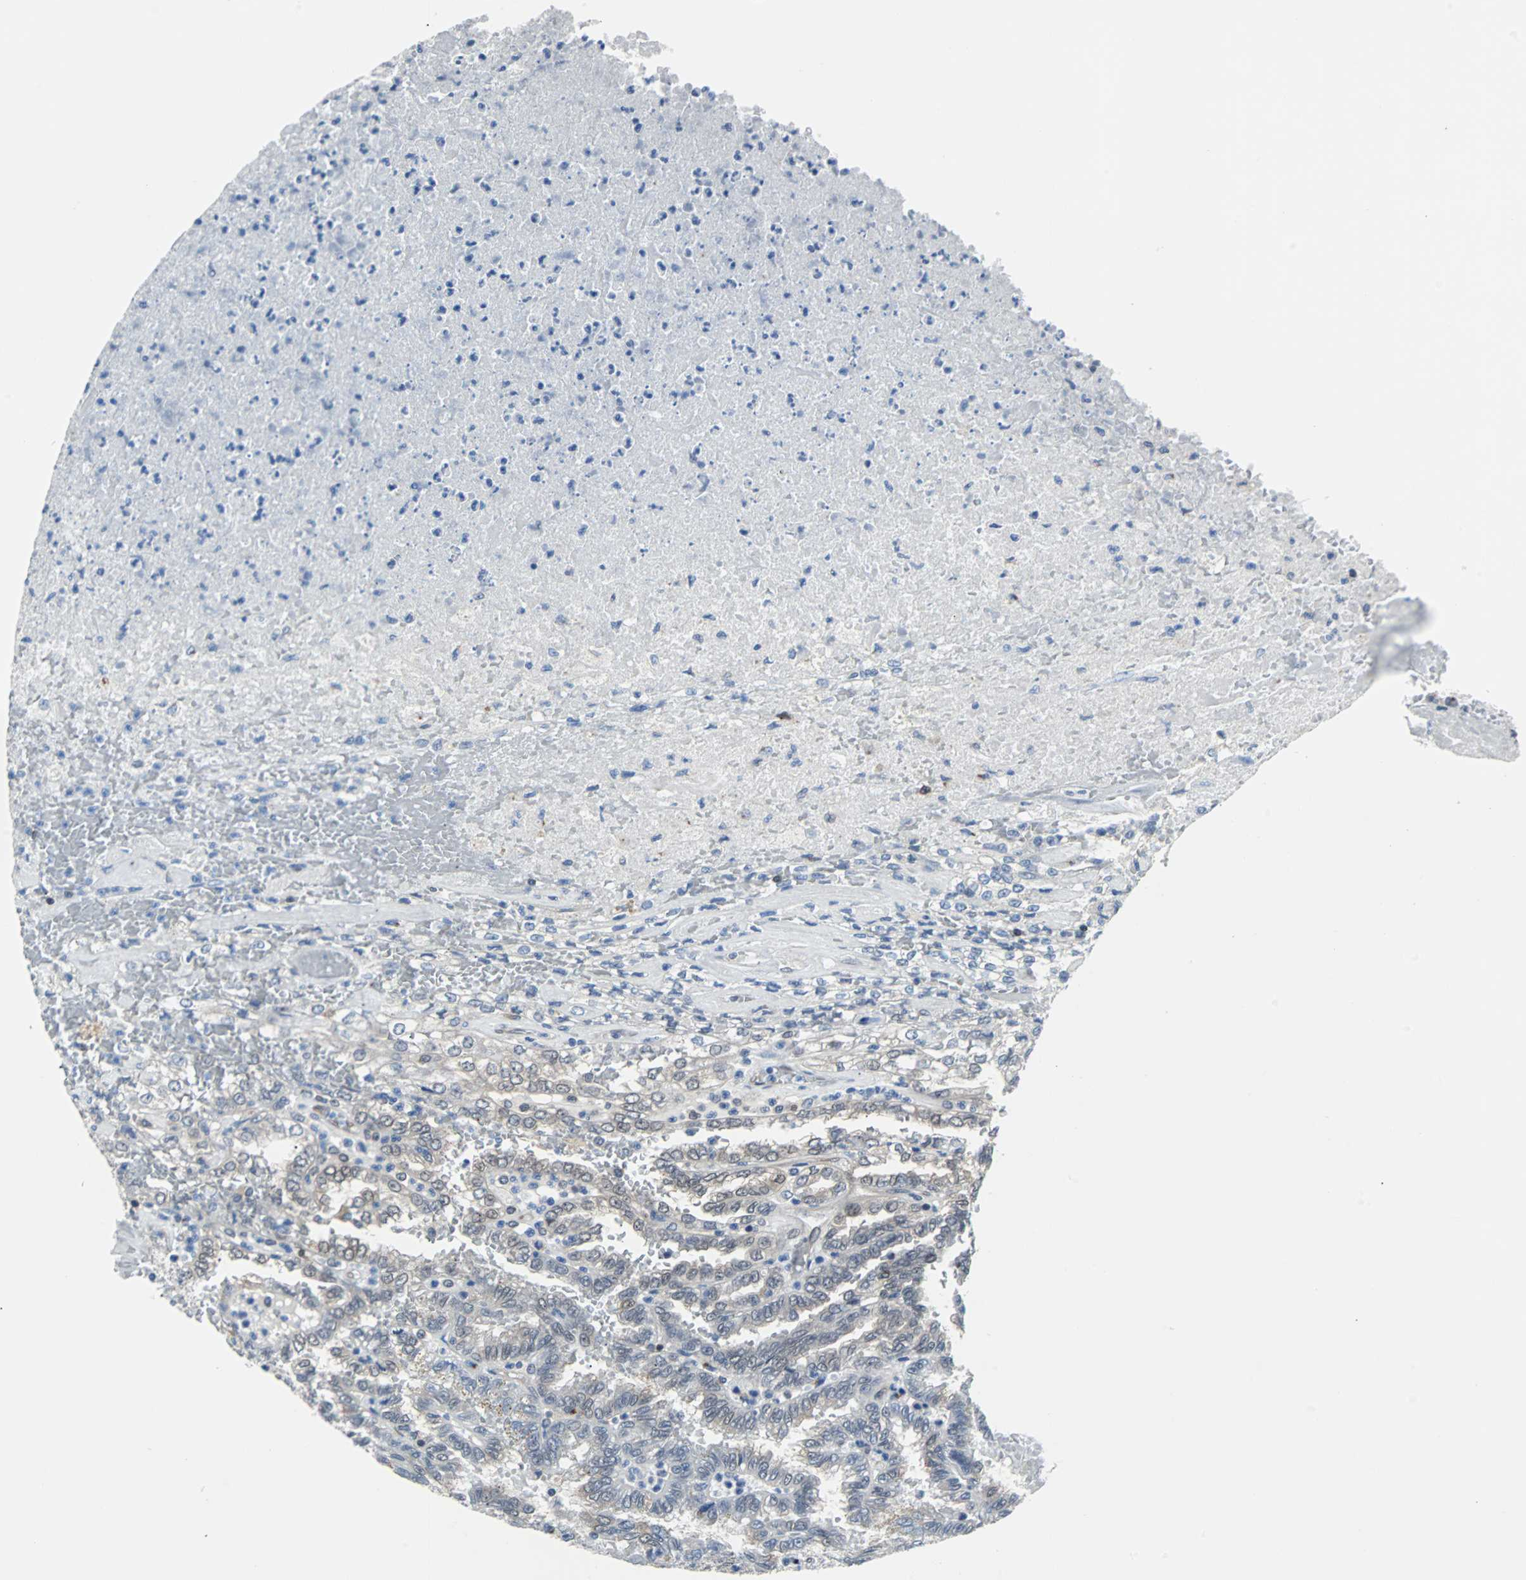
{"staining": {"intensity": "weak", "quantity": "<25%", "location": "nuclear"}, "tissue": "renal cancer", "cell_type": "Tumor cells", "image_type": "cancer", "snomed": [{"axis": "morphology", "description": "Inflammation, NOS"}, {"axis": "morphology", "description": "Adenocarcinoma, NOS"}, {"axis": "topography", "description": "Kidney"}], "caption": "Micrograph shows no significant protein staining in tumor cells of renal cancer.", "gene": "MAP2K6", "patient": {"sex": "male", "age": 68}}